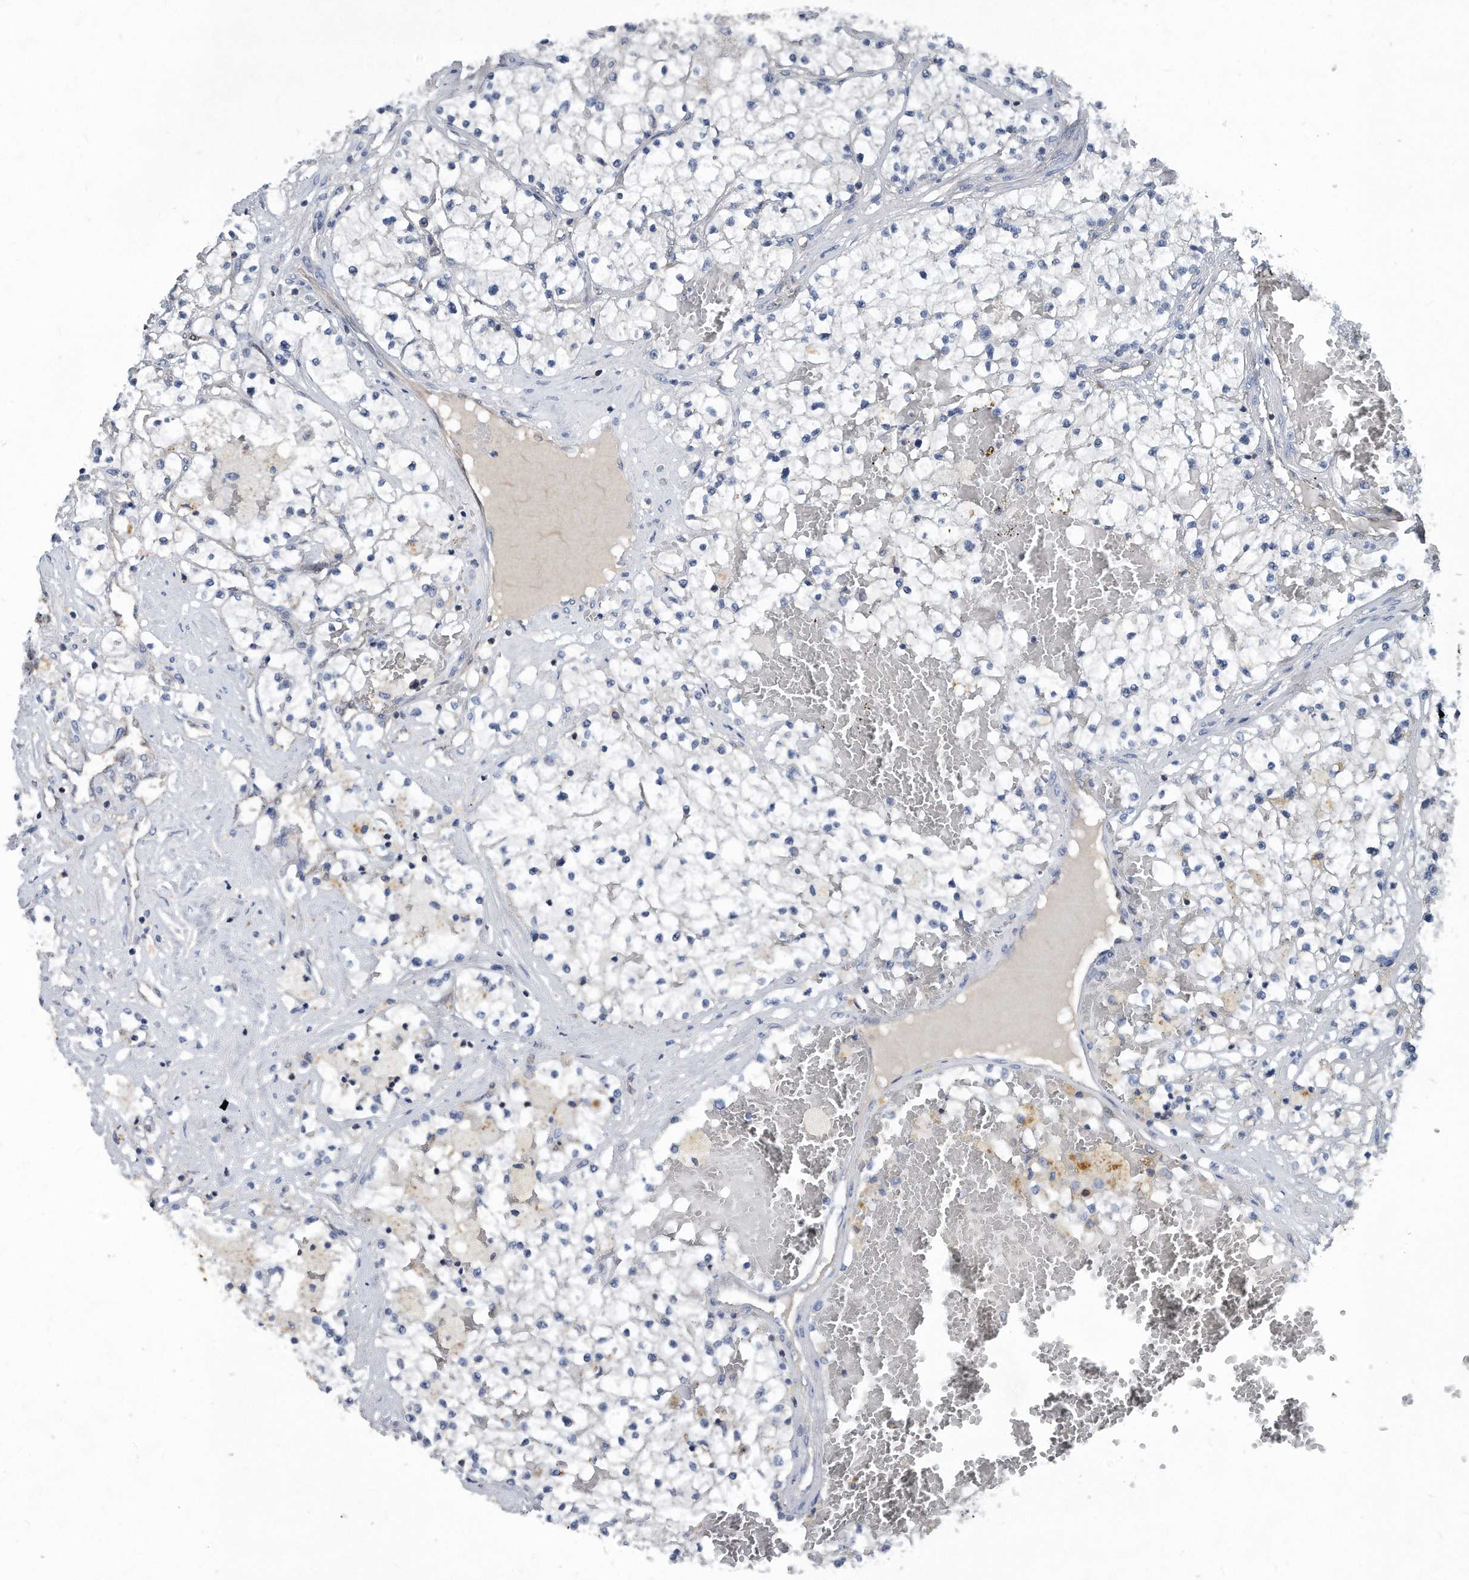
{"staining": {"intensity": "negative", "quantity": "none", "location": "none"}, "tissue": "renal cancer", "cell_type": "Tumor cells", "image_type": "cancer", "snomed": [{"axis": "morphology", "description": "Normal tissue, NOS"}, {"axis": "morphology", "description": "Adenocarcinoma, NOS"}, {"axis": "topography", "description": "Kidney"}], "caption": "The IHC photomicrograph has no significant positivity in tumor cells of renal cancer (adenocarcinoma) tissue.", "gene": "MAP2K6", "patient": {"sex": "male", "age": 68}}